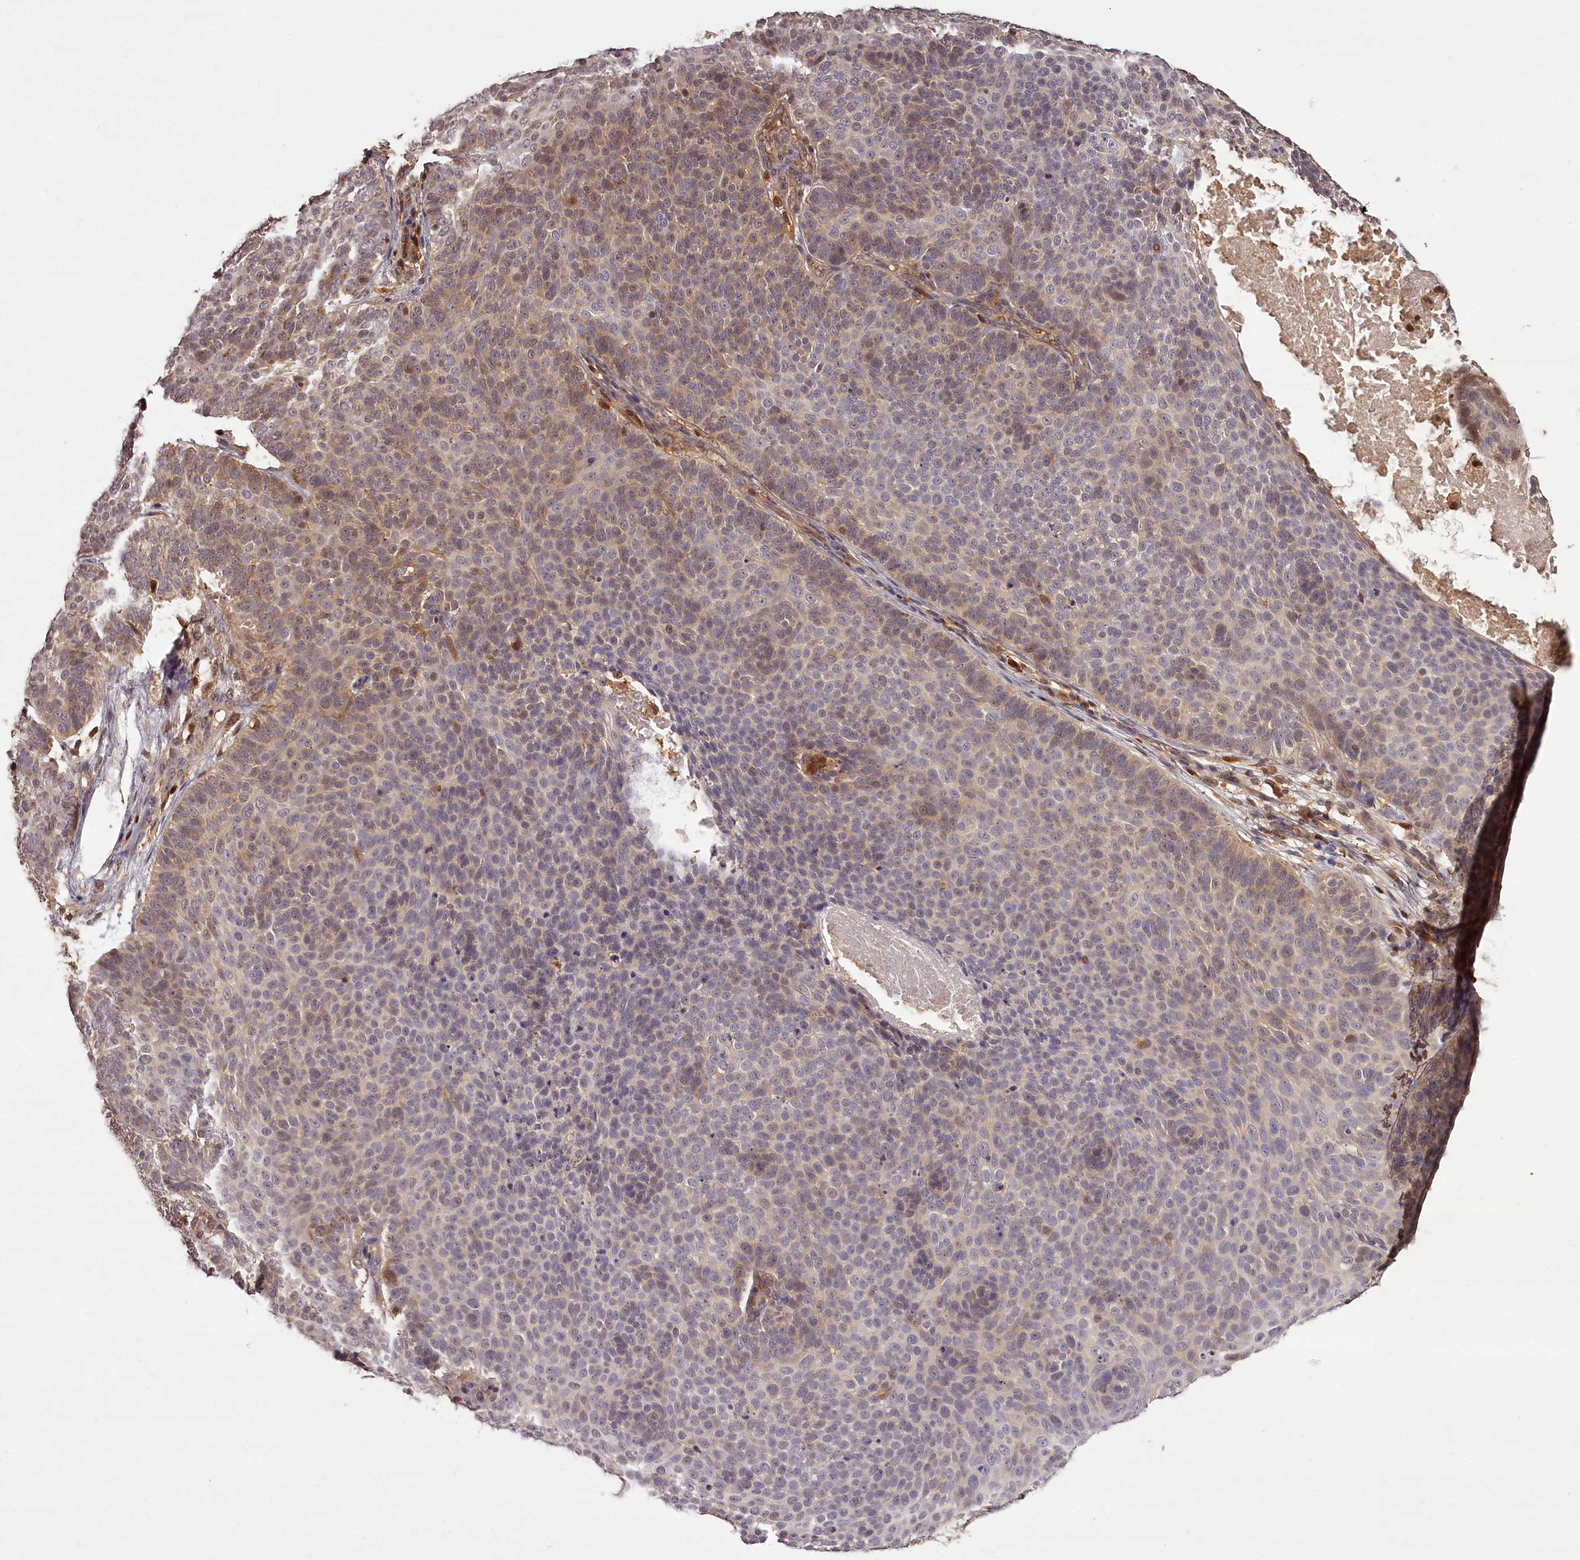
{"staining": {"intensity": "weak", "quantity": "25%-75%", "location": "cytoplasmic/membranous,nuclear"}, "tissue": "skin cancer", "cell_type": "Tumor cells", "image_type": "cancer", "snomed": [{"axis": "morphology", "description": "Basal cell carcinoma"}, {"axis": "topography", "description": "Skin"}], "caption": "Immunohistochemistry (IHC) of human basal cell carcinoma (skin) shows low levels of weak cytoplasmic/membranous and nuclear positivity in about 25%-75% of tumor cells.", "gene": "NPRL2", "patient": {"sex": "male", "age": 85}}